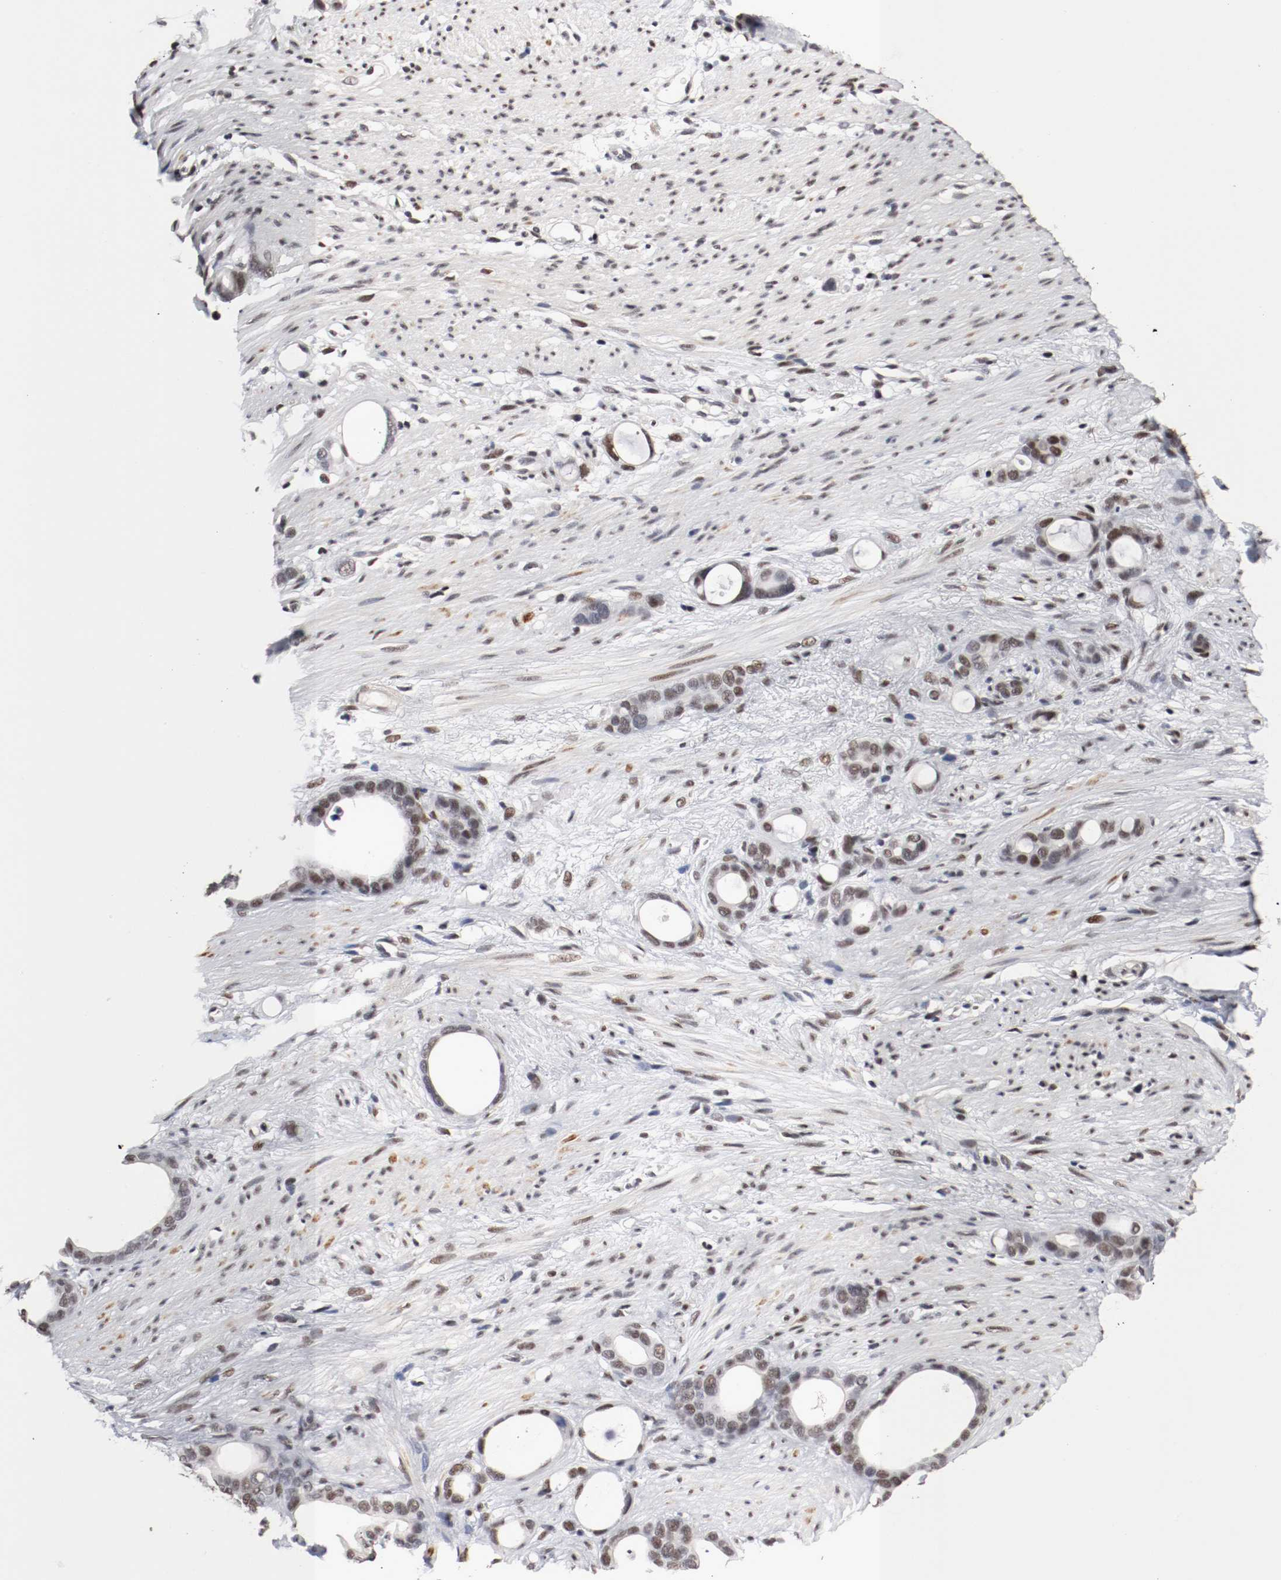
{"staining": {"intensity": "moderate", "quantity": "25%-75%", "location": "nuclear"}, "tissue": "stomach cancer", "cell_type": "Tumor cells", "image_type": "cancer", "snomed": [{"axis": "morphology", "description": "Adenocarcinoma, NOS"}, {"axis": "topography", "description": "Stomach"}], "caption": "Immunohistochemical staining of human stomach cancer exhibits moderate nuclear protein staining in approximately 25%-75% of tumor cells.", "gene": "MEF2D", "patient": {"sex": "female", "age": 75}}